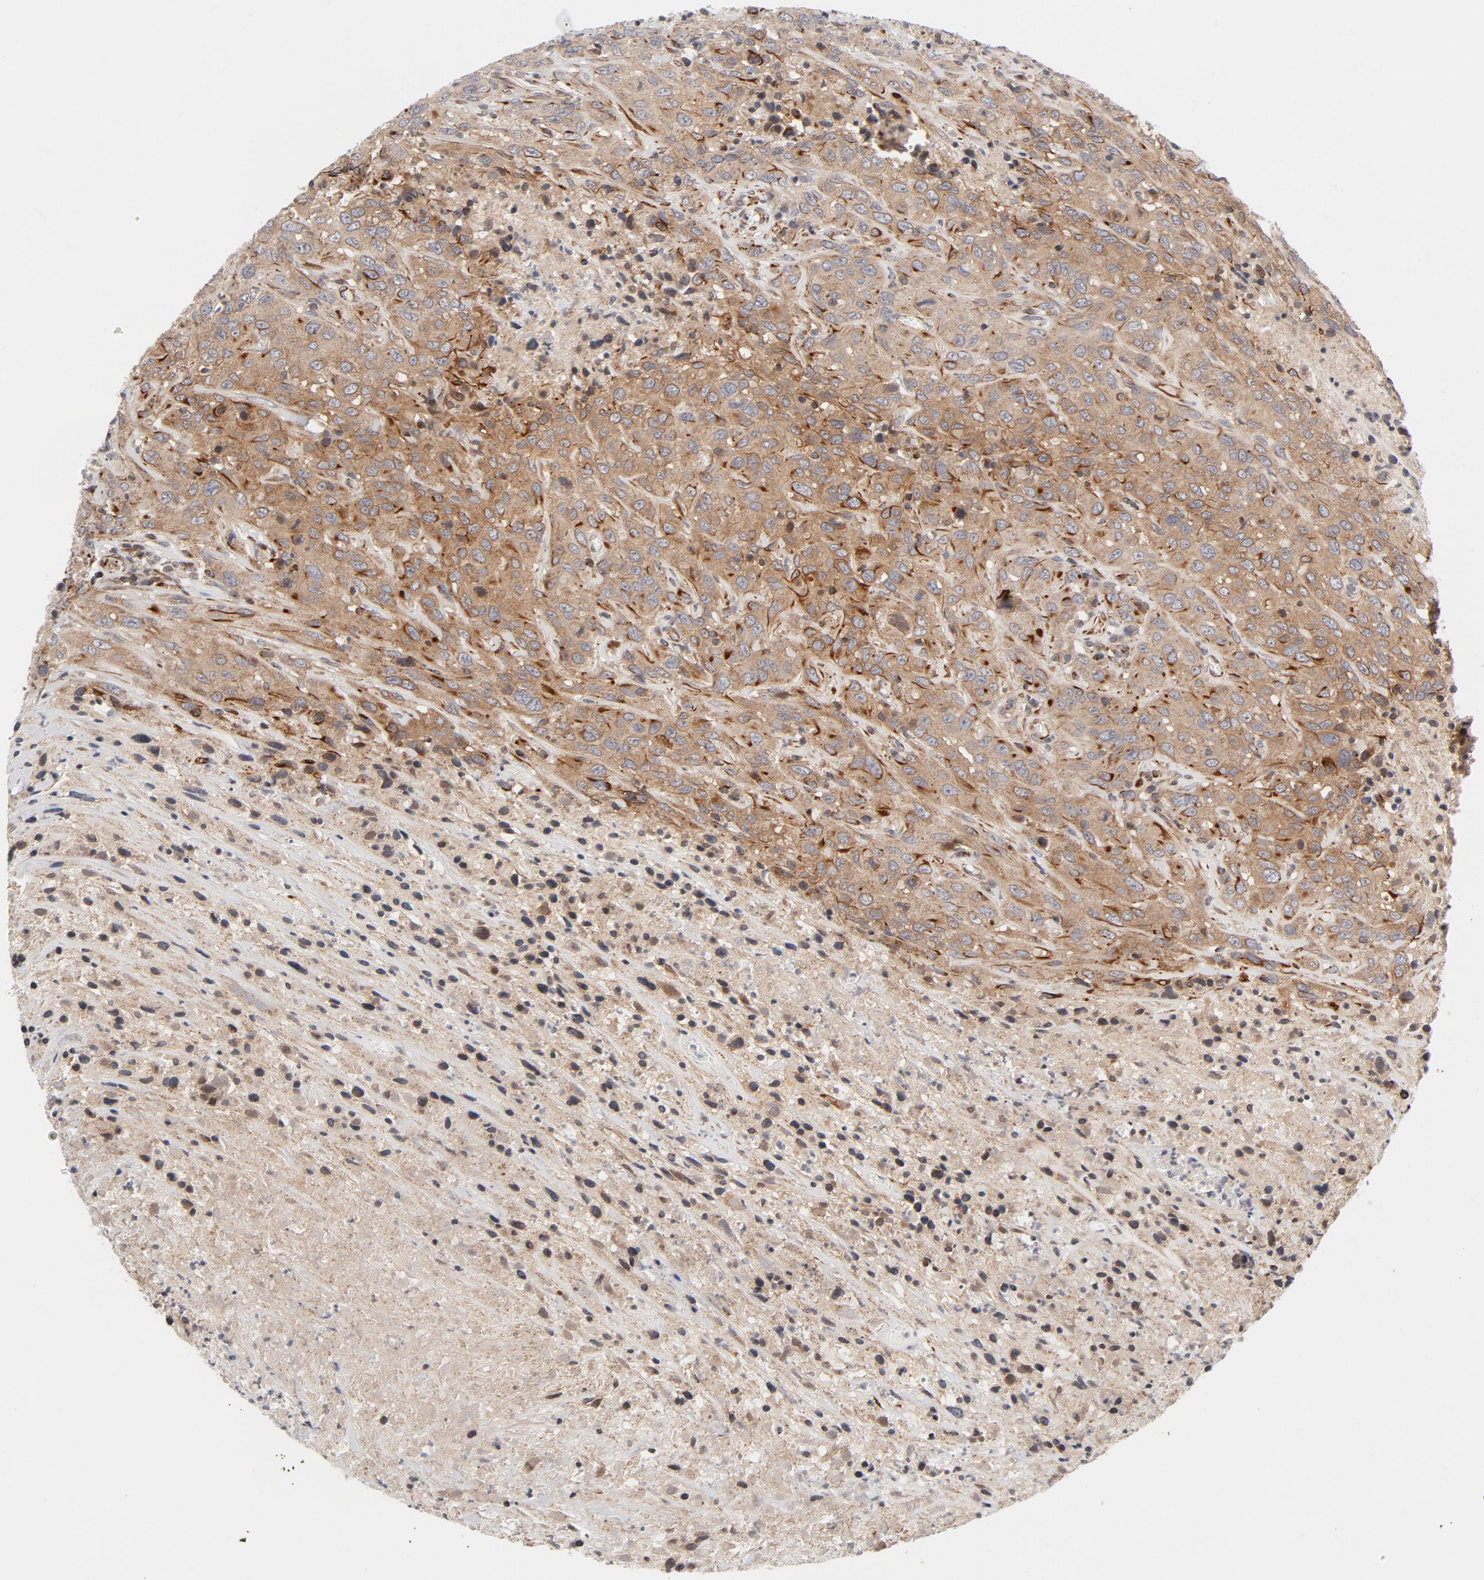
{"staining": {"intensity": "moderate", "quantity": ">75%", "location": "cytoplasmic/membranous"}, "tissue": "urothelial cancer", "cell_type": "Tumor cells", "image_type": "cancer", "snomed": [{"axis": "morphology", "description": "Urothelial carcinoma, High grade"}, {"axis": "topography", "description": "Urinary bladder"}], "caption": "Immunohistochemical staining of urothelial cancer displays medium levels of moderate cytoplasmic/membranous protein staining in approximately >75% of tumor cells.", "gene": "DNAAF2", "patient": {"sex": "male", "age": 61}}